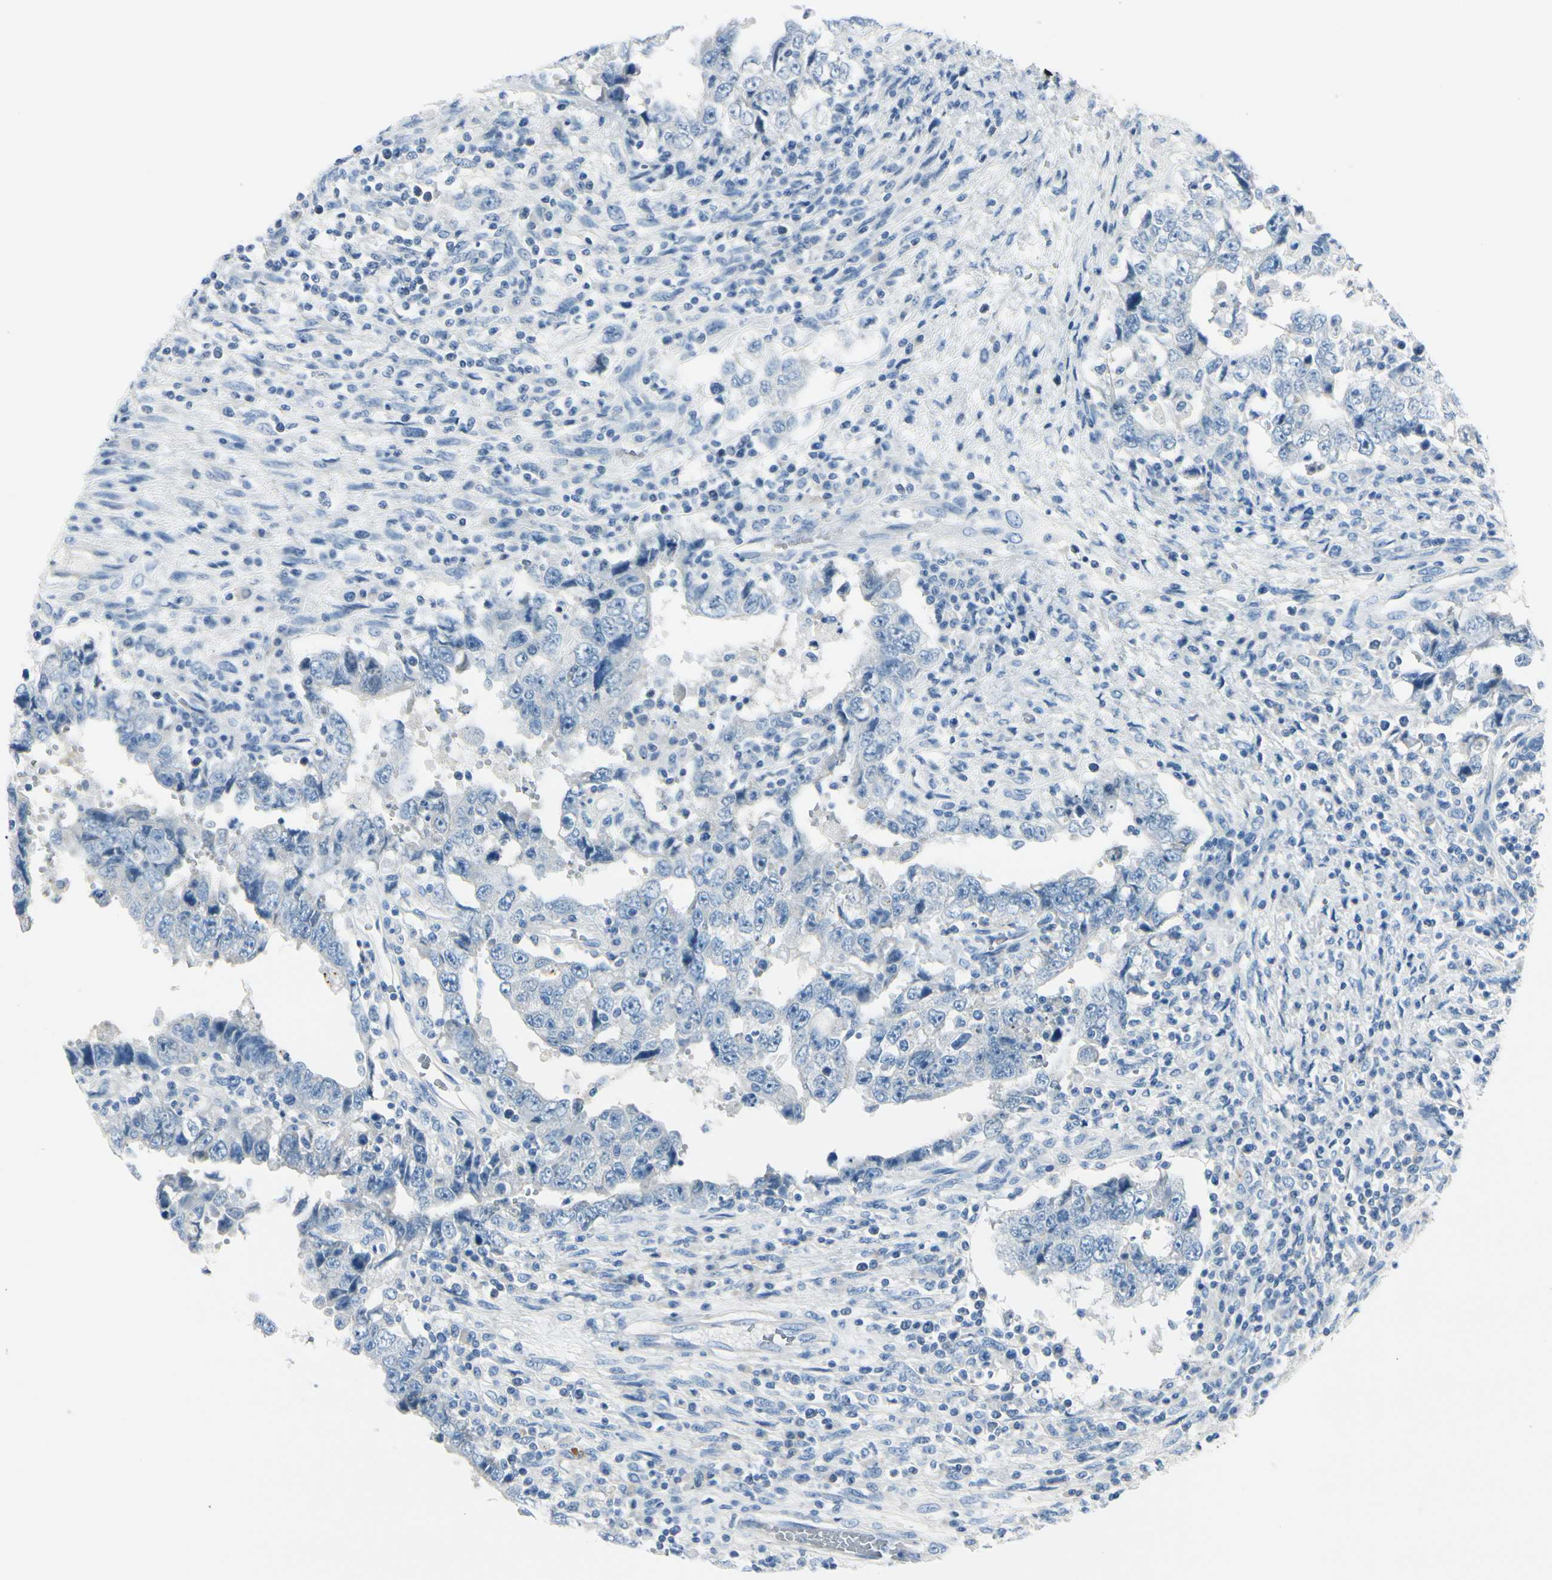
{"staining": {"intensity": "negative", "quantity": "none", "location": "none"}, "tissue": "testis cancer", "cell_type": "Tumor cells", "image_type": "cancer", "snomed": [{"axis": "morphology", "description": "Carcinoma, Embryonal, NOS"}, {"axis": "topography", "description": "Testis"}], "caption": "Immunohistochemical staining of human embryonal carcinoma (testis) exhibits no significant expression in tumor cells.", "gene": "PEBP1", "patient": {"sex": "male", "age": 26}}